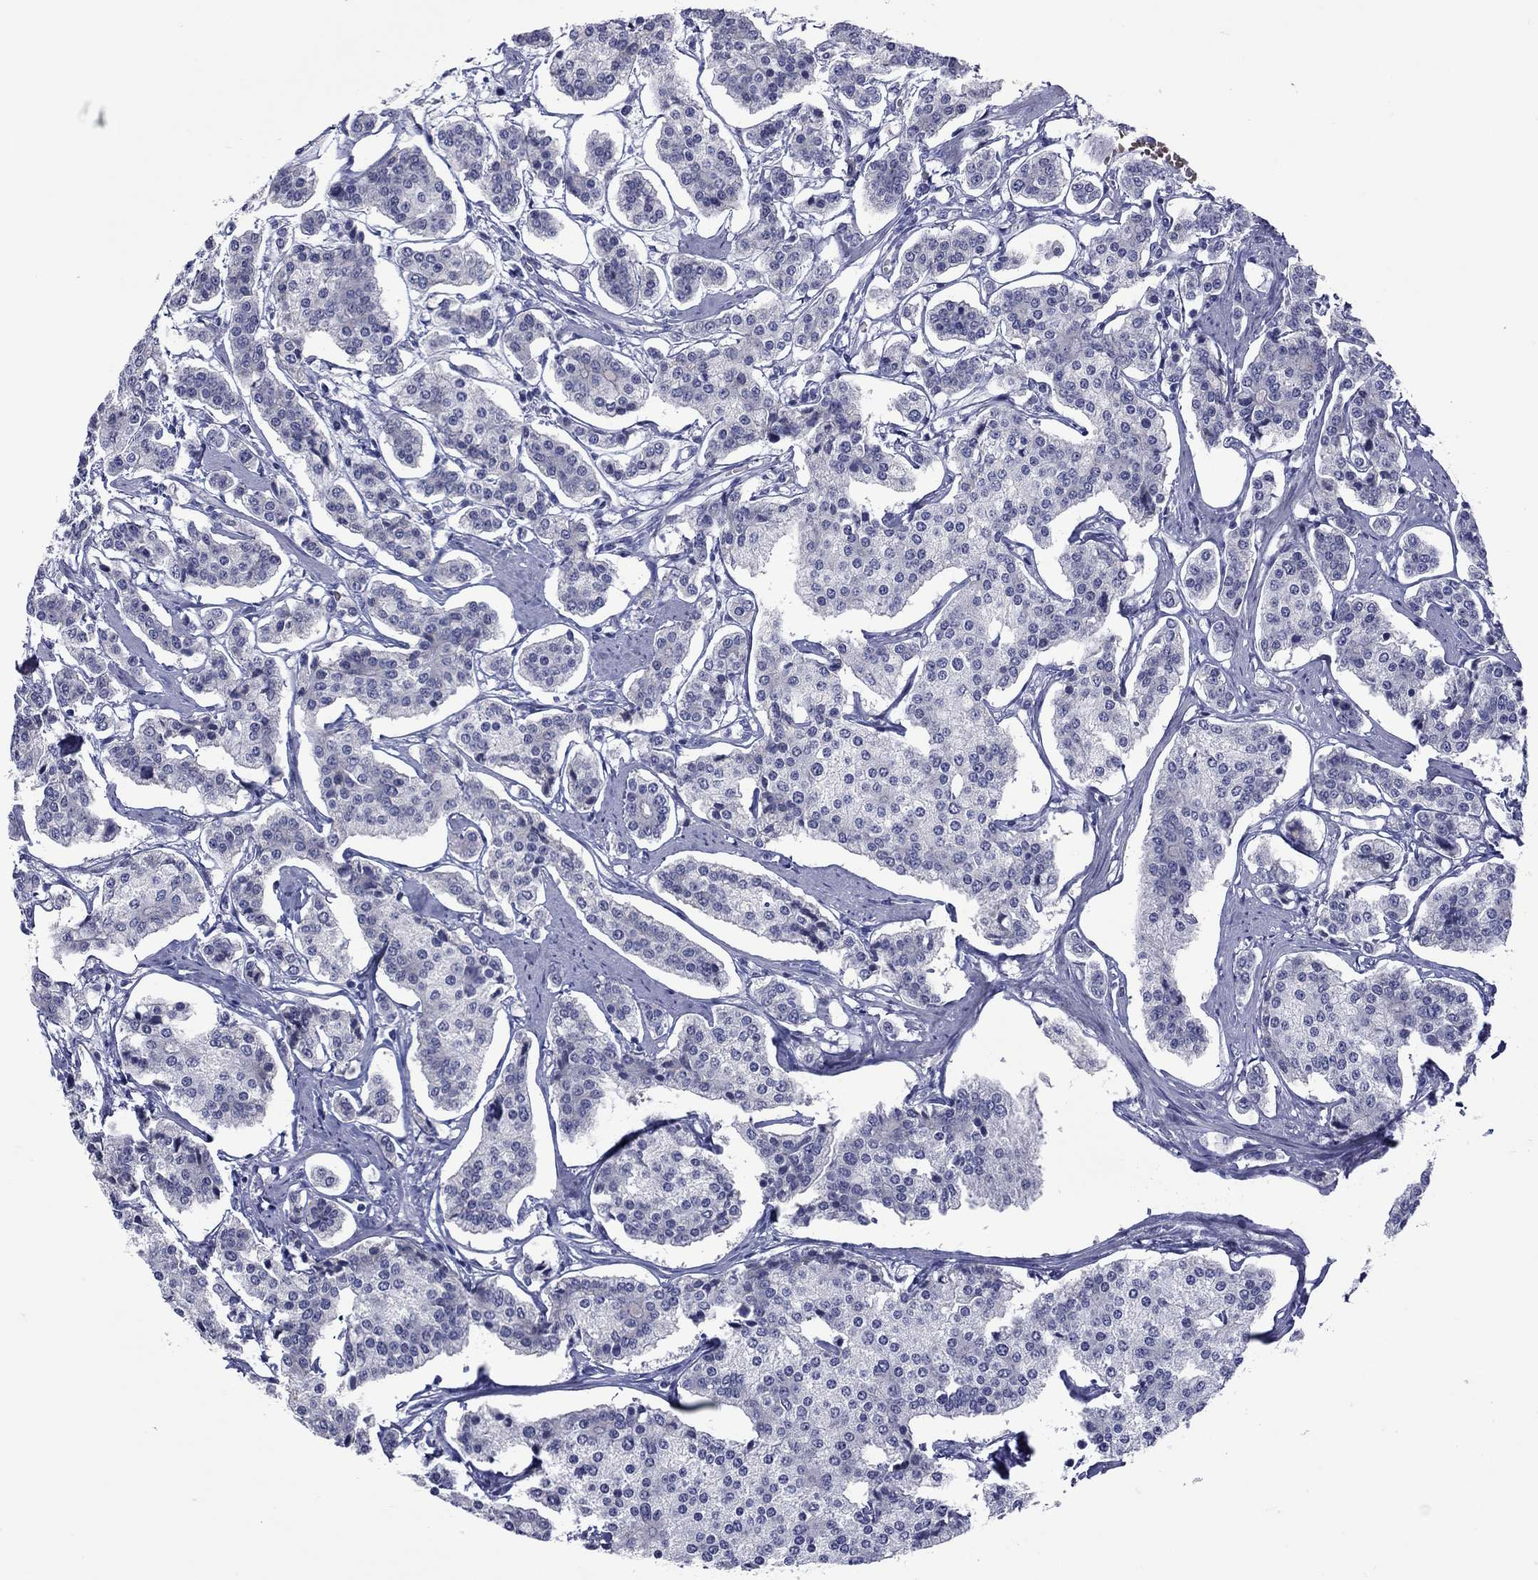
{"staining": {"intensity": "negative", "quantity": "none", "location": "none"}, "tissue": "carcinoid", "cell_type": "Tumor cells", "image_type": "cancer", "snomed": [{"axis": "morphology", "description": "Carcinoid, malignant, NOS"}, {"axis": "topography", "description": "Small intestine"}], "caption": "Immunohistochemistry micrograph of malignant carcinoid stained for a protein (brown), which demonstrates no positivity in tumor cells. The staining was performed using DAB (3,3'-diaminobenzidine) to visualize the protein expression in brown, while the nuclei were stained in blue with hematoxylin (Magnification: 20x).", "gene": "UNC119B", "patient": {"sex": "female", "age": 65}}